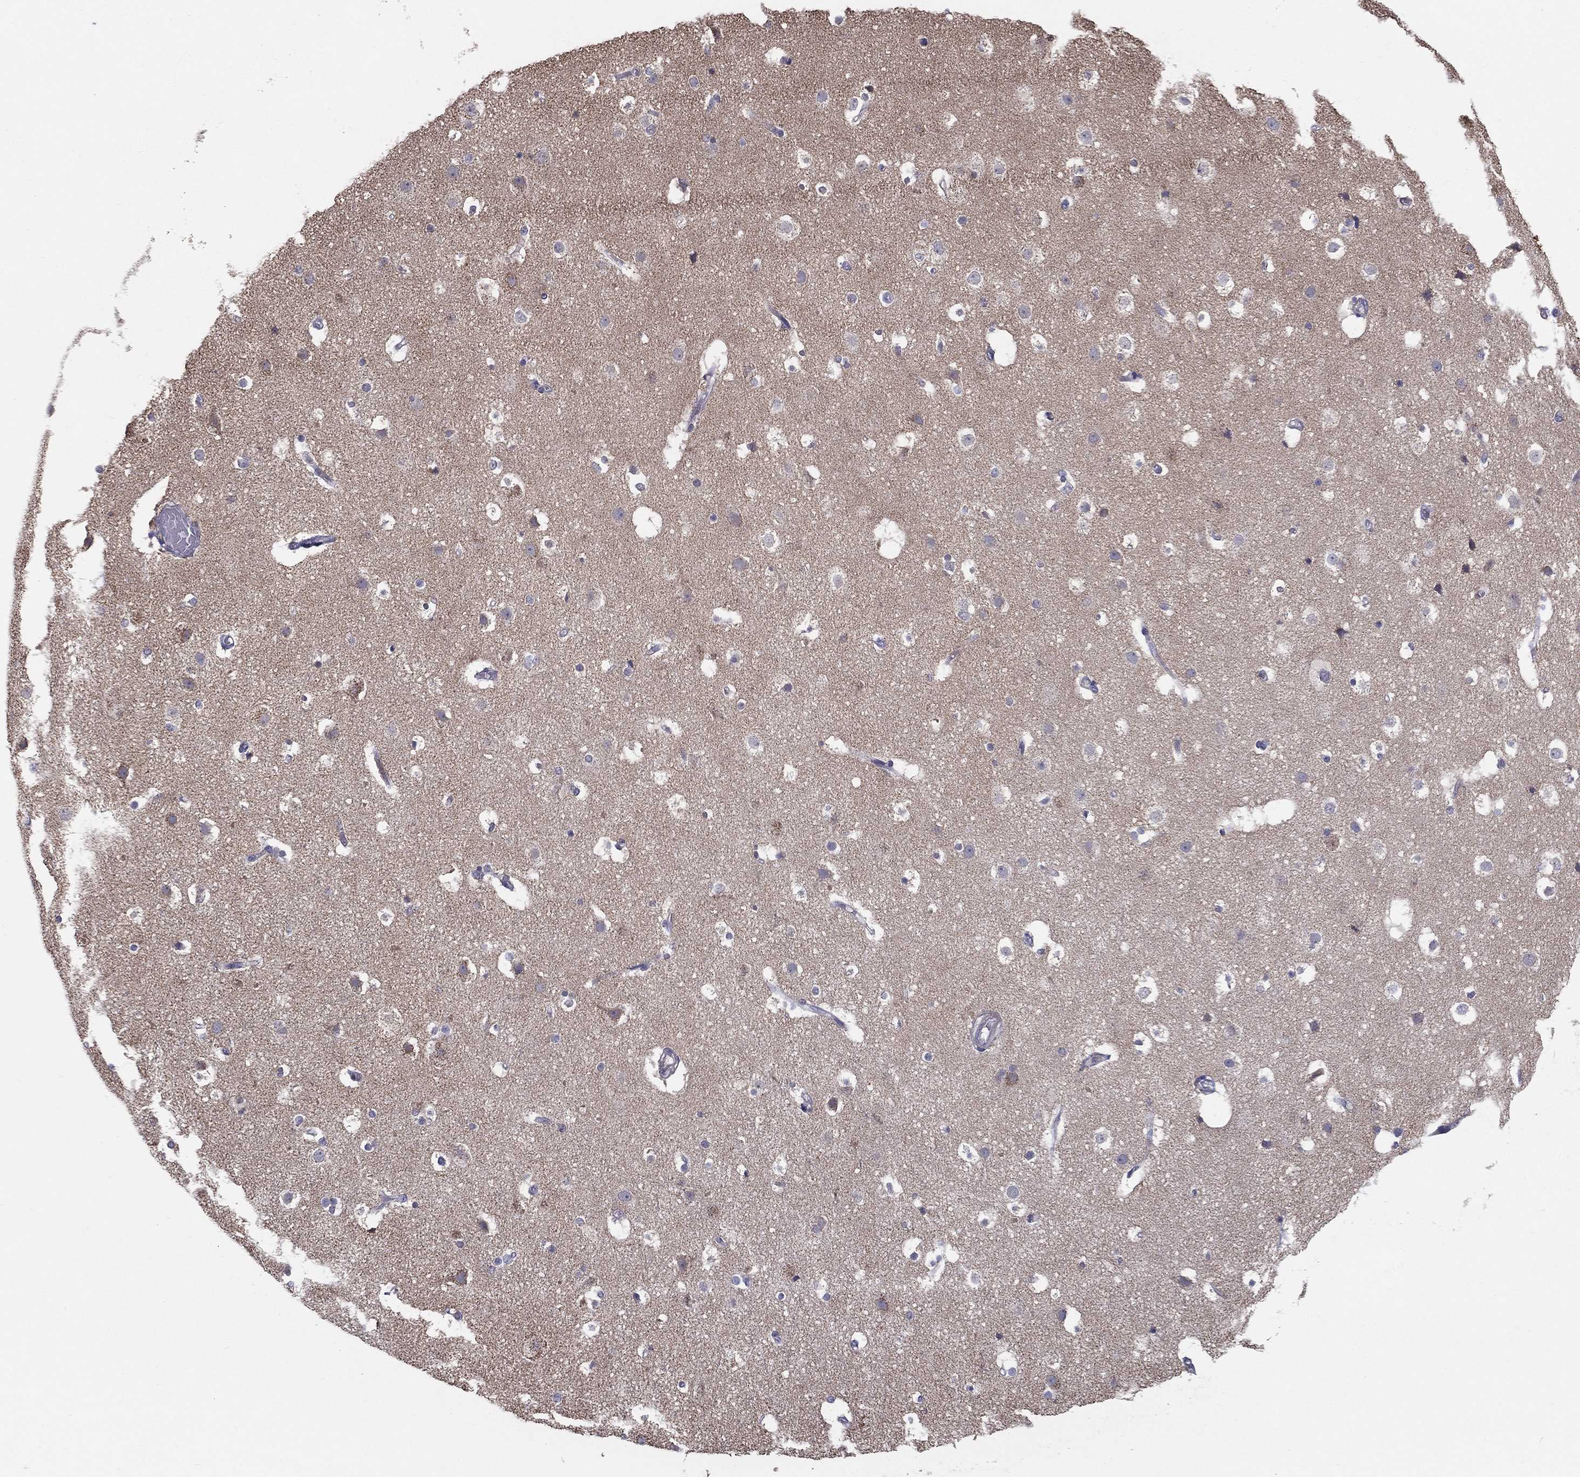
{"staining": {"intensity": "negative", "quantity": "none", "location": "none"}, "tissue": "cerebral cortex", "cell_type": "Endothelial cells", "image_type": "normal", "snomed": [{"axis": "morphology", "description": "Normal tissue, NOS"}, {"axis": "topography", "description": "Cerebral cortex"}], "caption": "A high-resolution image shows immunohistochemistry (IHC) staining of benign cerebral cortex, which displays no significant staining in endothelial cells.", "gene": "PCSK1", "patient": {"sex": "female", "age": 52}}